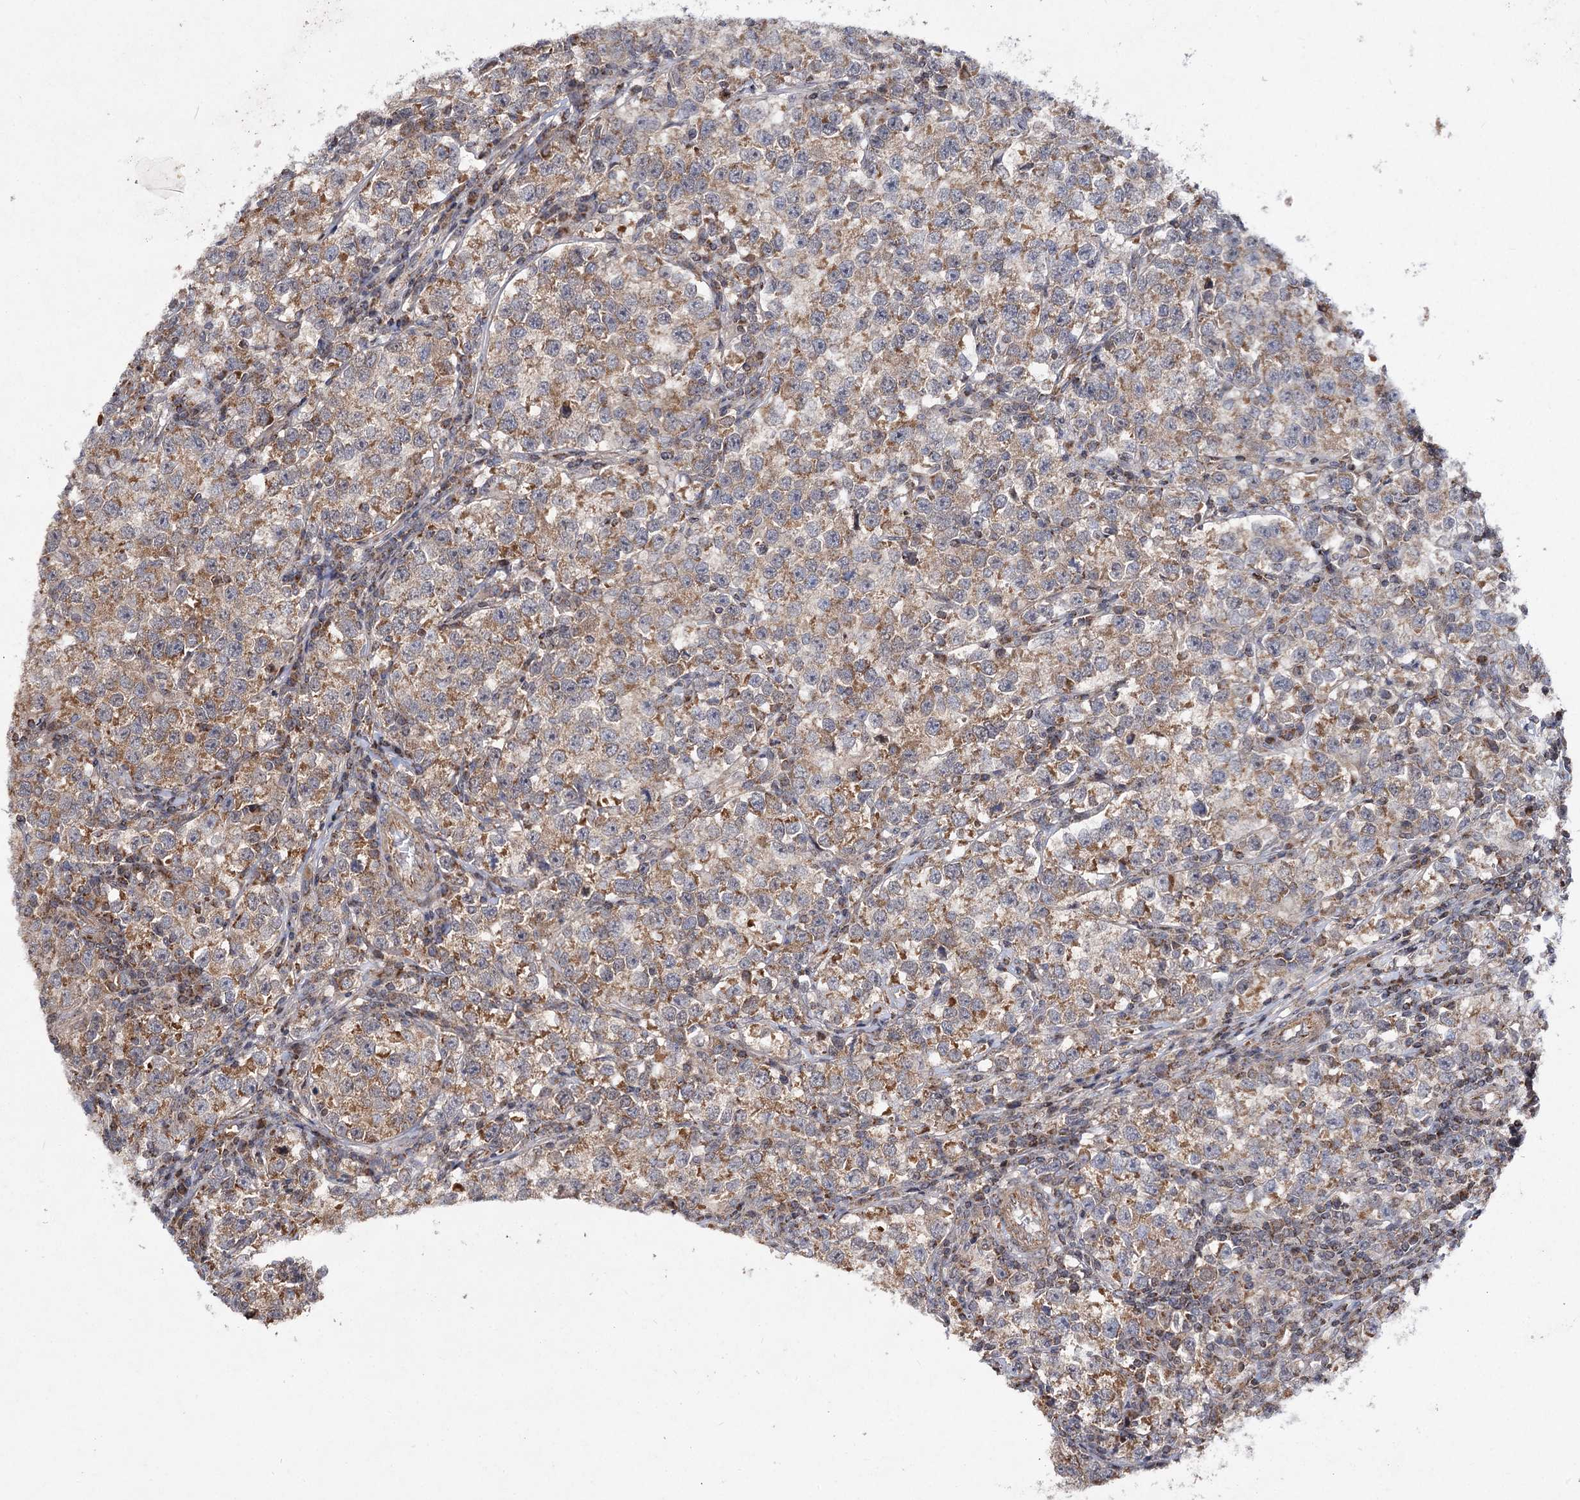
{"staining": {"intensity": "moderate", "quantity": "25%-75%", "location": "cytoplasmic/membranous"}, "tissue": "testis cancer", "cell_type": "Tumor cells", "image_type": "cancer", "snomed": [{"axis": "morphology", "description": "Normal tissue, NOS"}, {"axis": "morphology", "description": "Seminoma, NOS"}, {"axis": "topography", "description": "Testis"}], "caption": "Seminoma (testis) stained with a protein marker displays moderate staining in tumor cells.", "gene": "CEP76", "patient": {"sex": "male", "age": 43}}